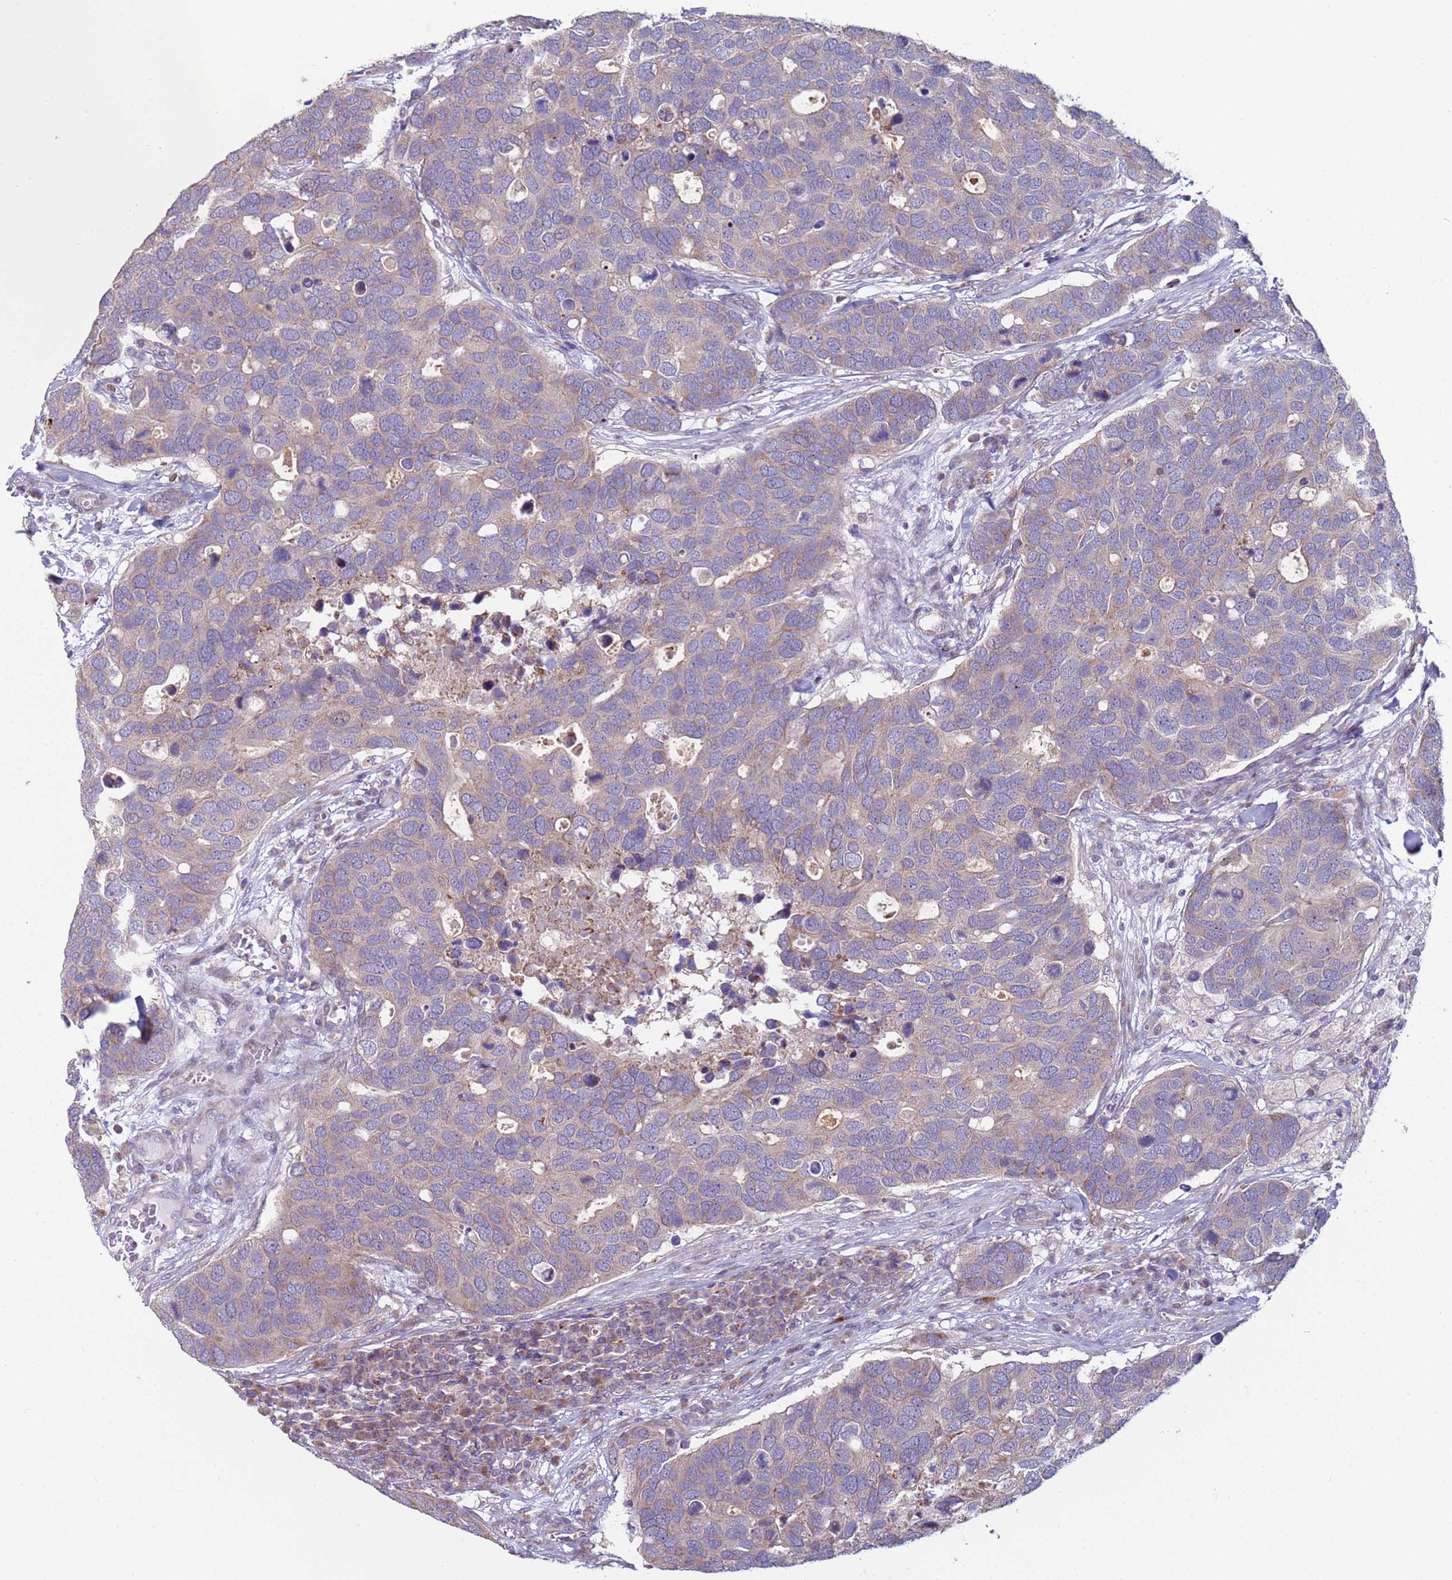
{"staining": {"intensity": "weak", "quantity": "<25%", "location": "cytoplasmic/membranous"}, "tissue": "breast cancer", "cell_type": "Tumor cells", "image_type": "cancer", "snomed": [{"axis": "morphology", "description": "Duct carcinoma"}, {"axis": "topography", "description": "Breast"}], "caption": "Immunohistochemistry (IHC) photomicrograph of neoplastic tissue: human breast invasive ductal carcinoma stained with DAB displays no significant protein staining in tumor cells.", "gene": "DIP2B", "patient": {"sex": "female", "age": 83}}